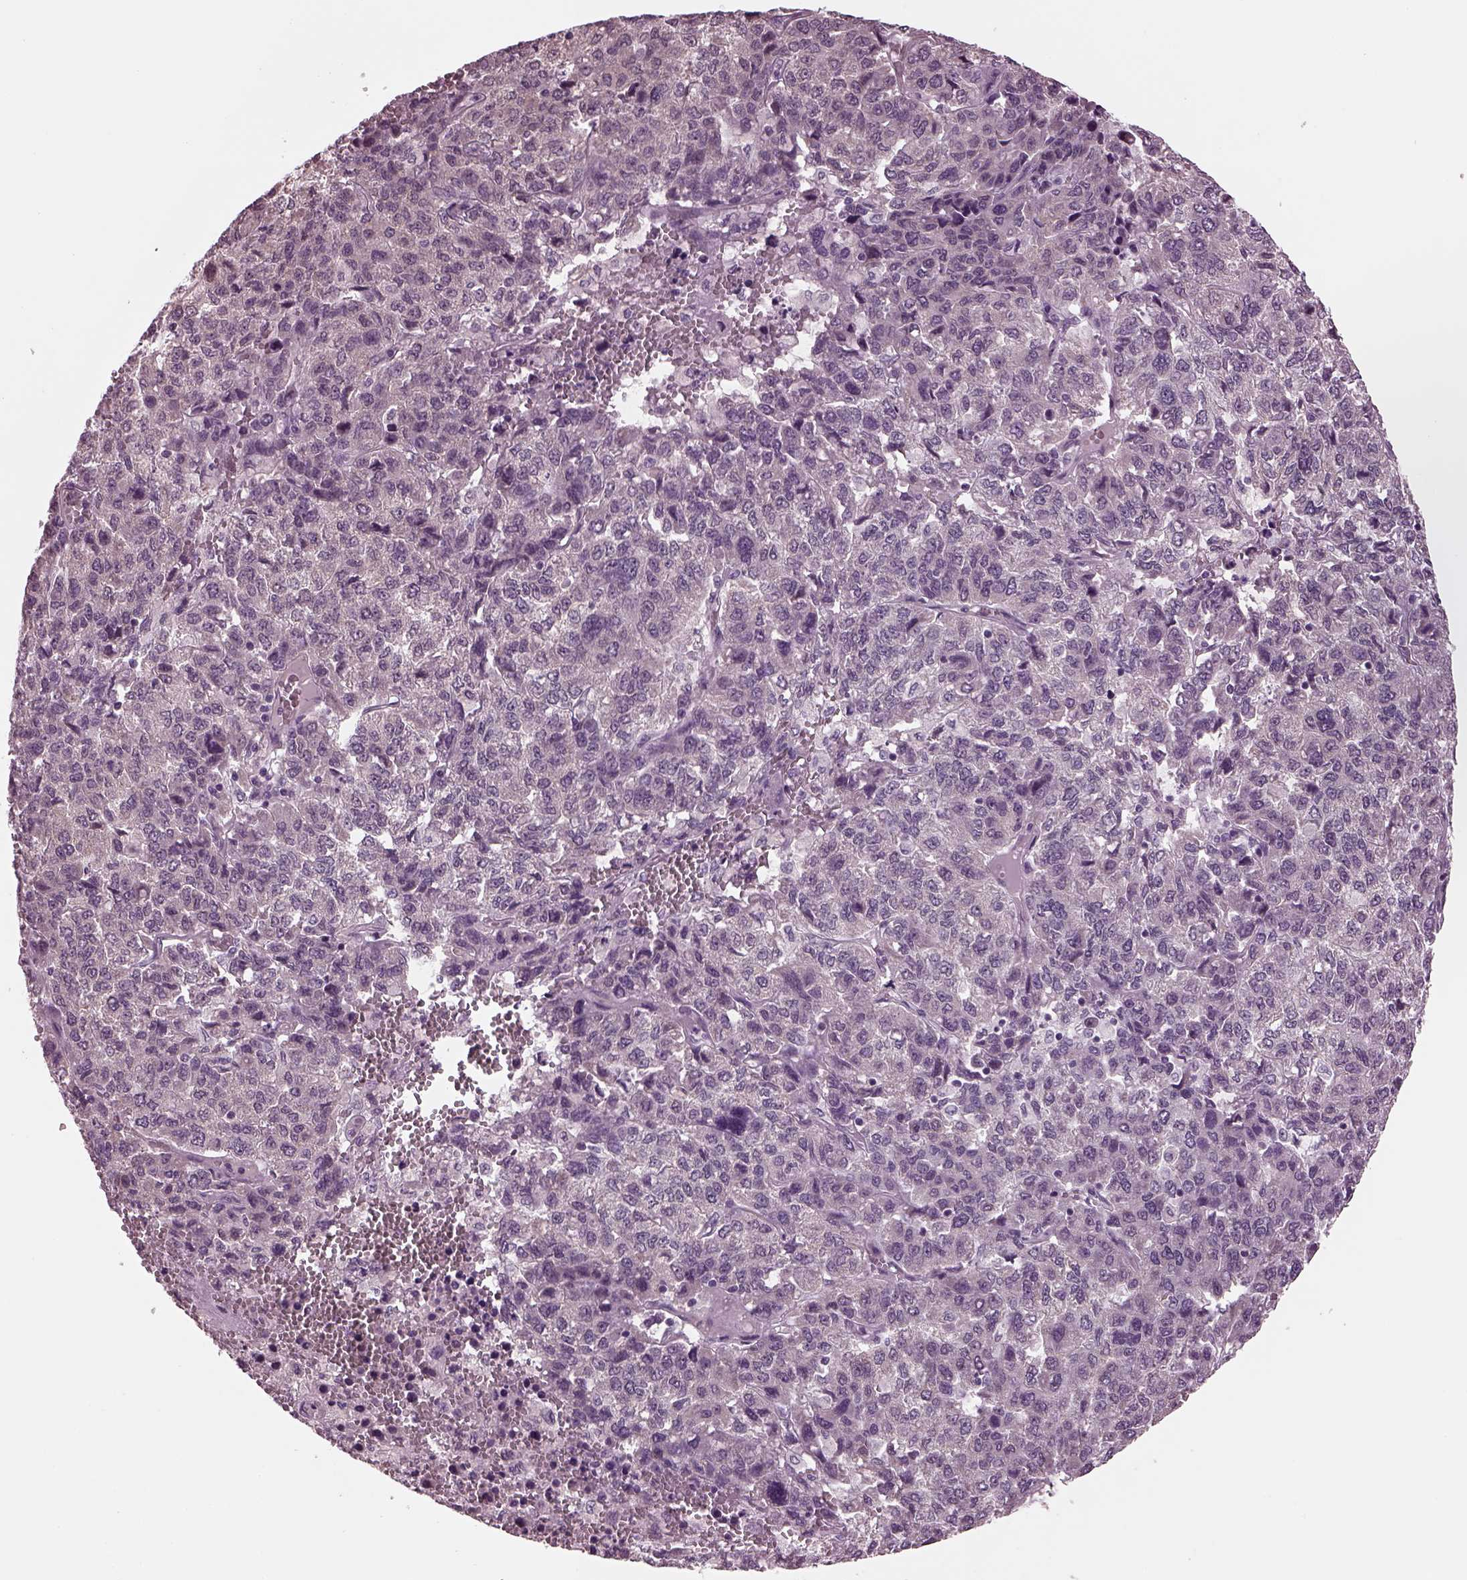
{"staining": {"intensity": "negative", "quantity": "none", "location": "none"}, "tissue": "liver cancer", "cell_type": "Tumor cells", "image_type": "cancer", "snomed": [{"axis": "morphology", "description": "Carcinoma, Hepatocellular, NOS"}, {"axis": "topography", "description": "Liver"}], "caption": "IHC micrograph of liver cancer stained for a protein (brown), which reveals no positivity in tumor cells.", "gene": "CLCN4", "patient": {"sex": "male", "age": 69}}